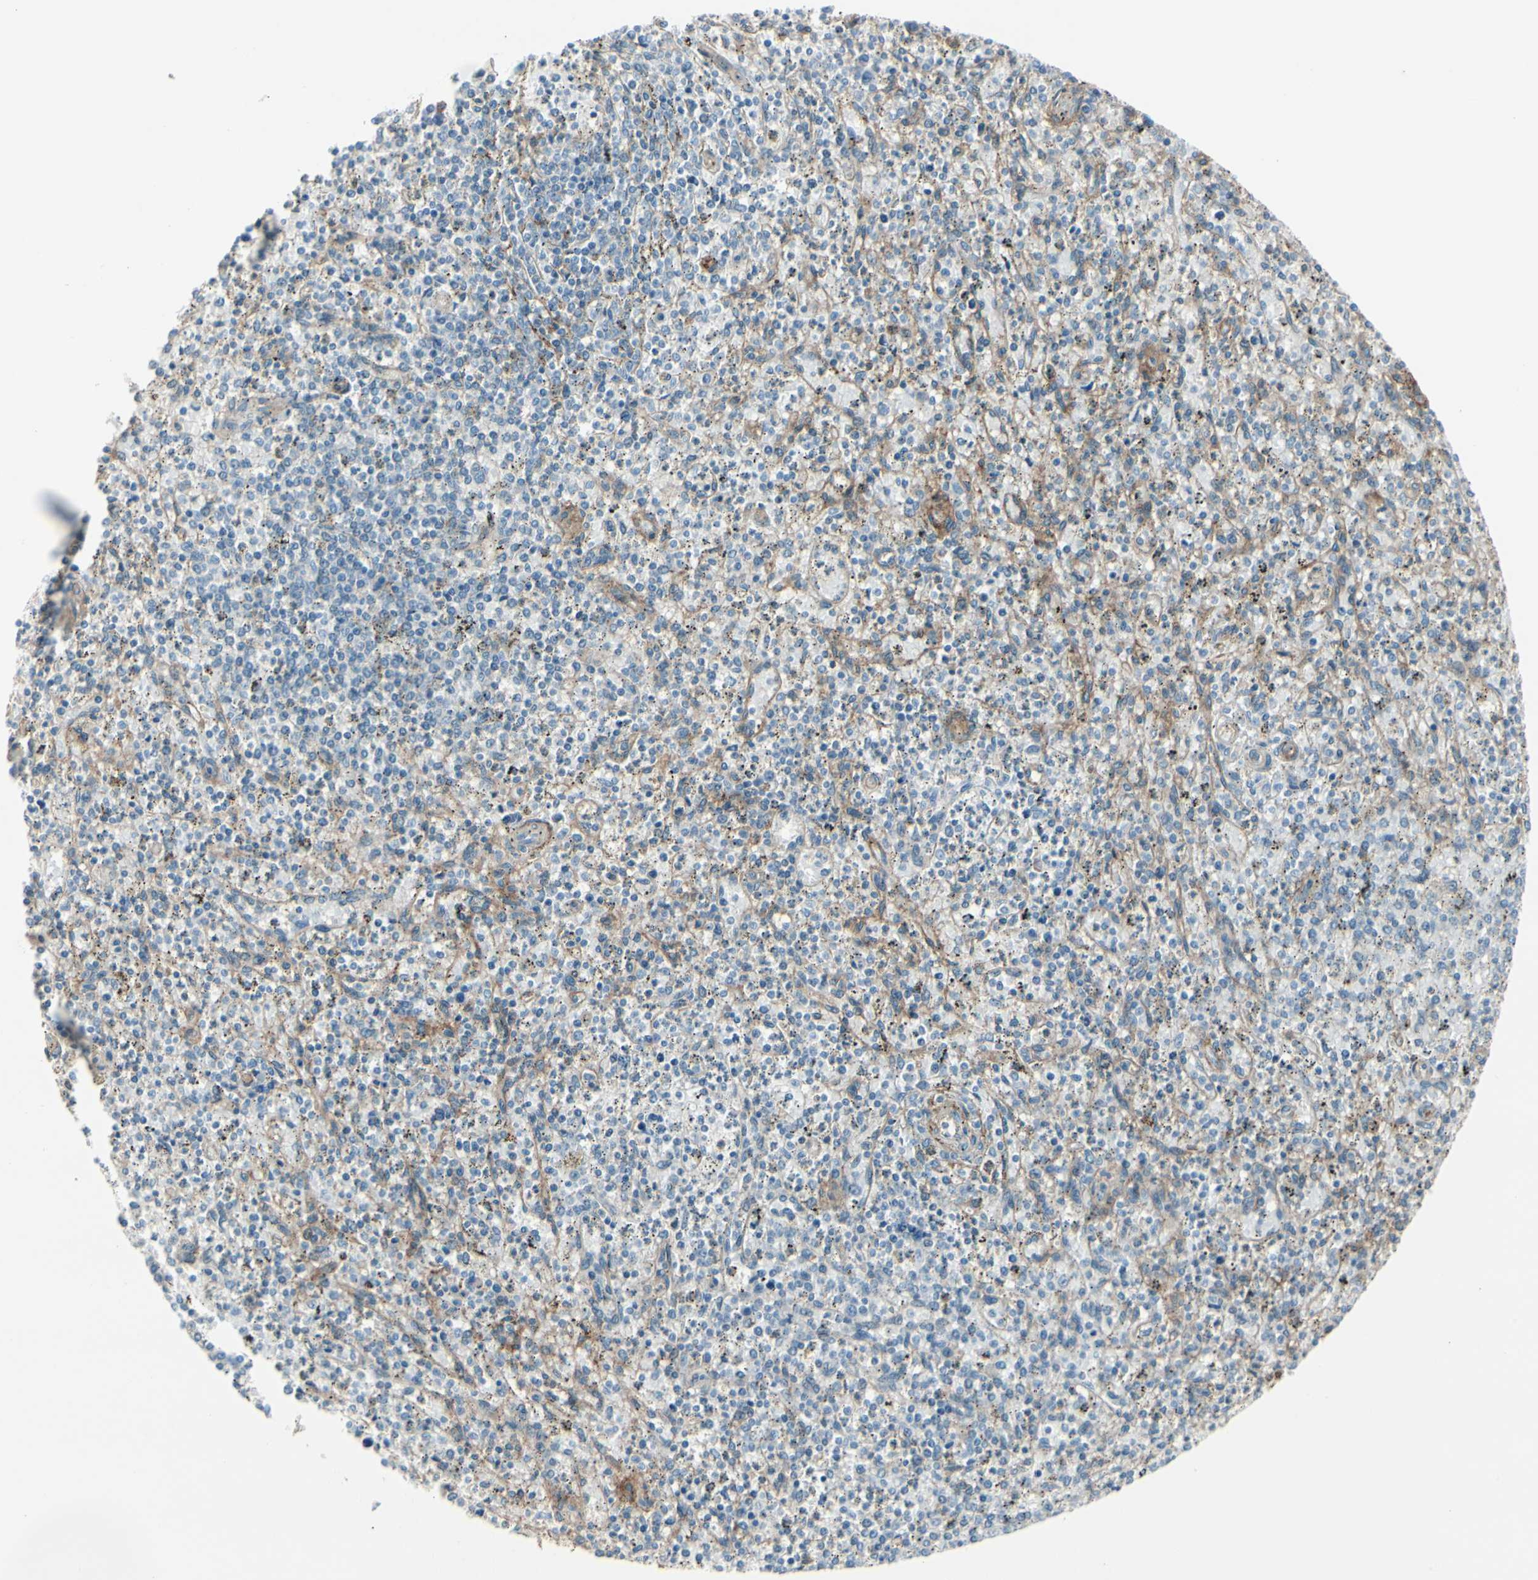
{"staining": {"intensity": "weak", "quantity": "<25%", "location": "cytoplasmic/membranous"}, "tissue": "spleen", "cell_type": "Cells in red pulp", "image_type": "normal", "snomed": [{"axis": "morphology", "description": "Normal tissue, NOS"}, {"axis": "topography", "description": "Spleen"}], "caption": "An IHC image of benign spleen is shown. There is no staining in cells in red pulp of spleen.", "gene": "CACNA2D1", "patient": {"sex": "male", "age": 72}}